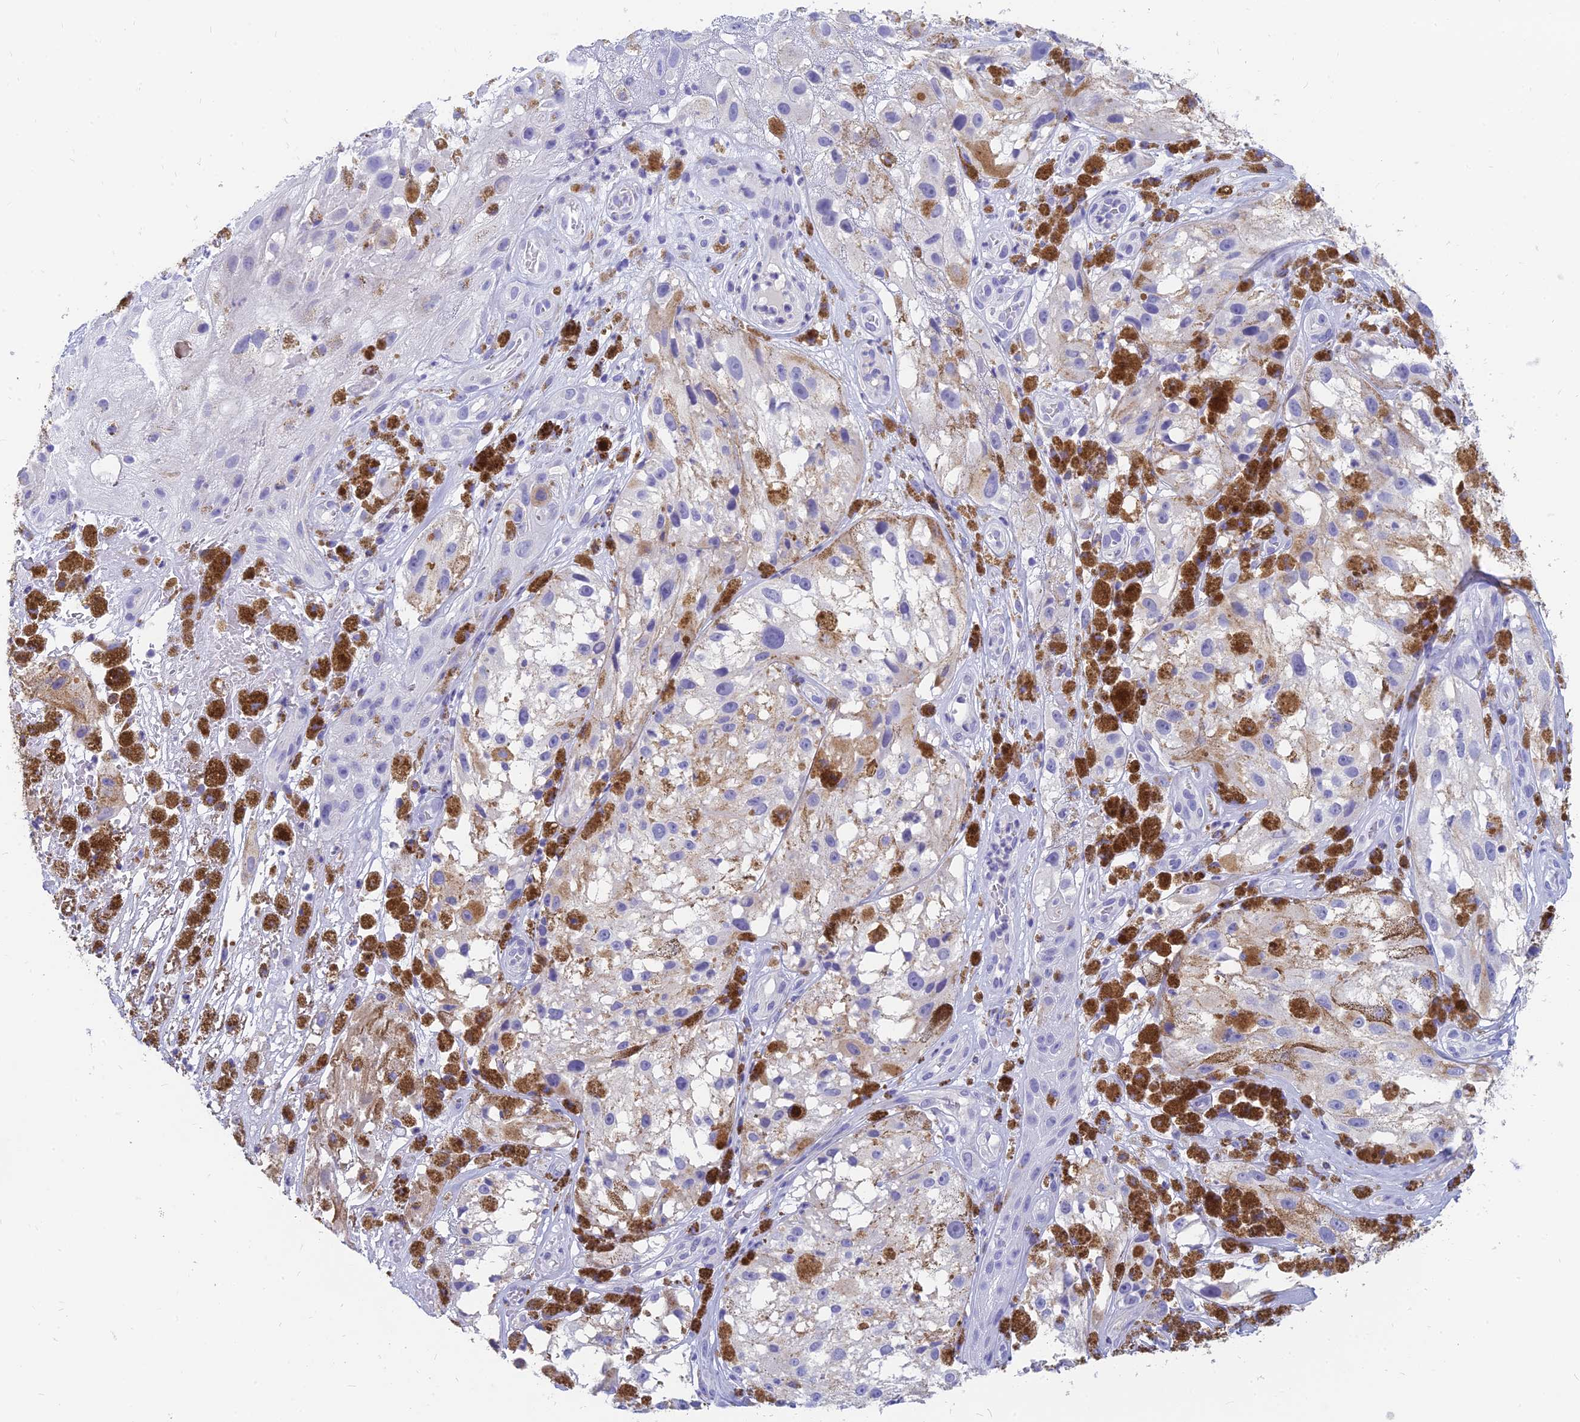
{"staining": {"intensity": "negative", "quantity": "none", "location": "none"}, "tissue": "melanoma", "cell_type": "Tumor cells", "image_type": "cancer", "snomed": [{"axis": "morphology", "description": "Malignant melanoma, NOS"}, {"axis": "topography", "description": "Skin"}], "caption": "Tumor cells are negative for protein expression in human melanoma.", "gene": "SLC36A2", "patient": {"sex": "male", "age": 88}}